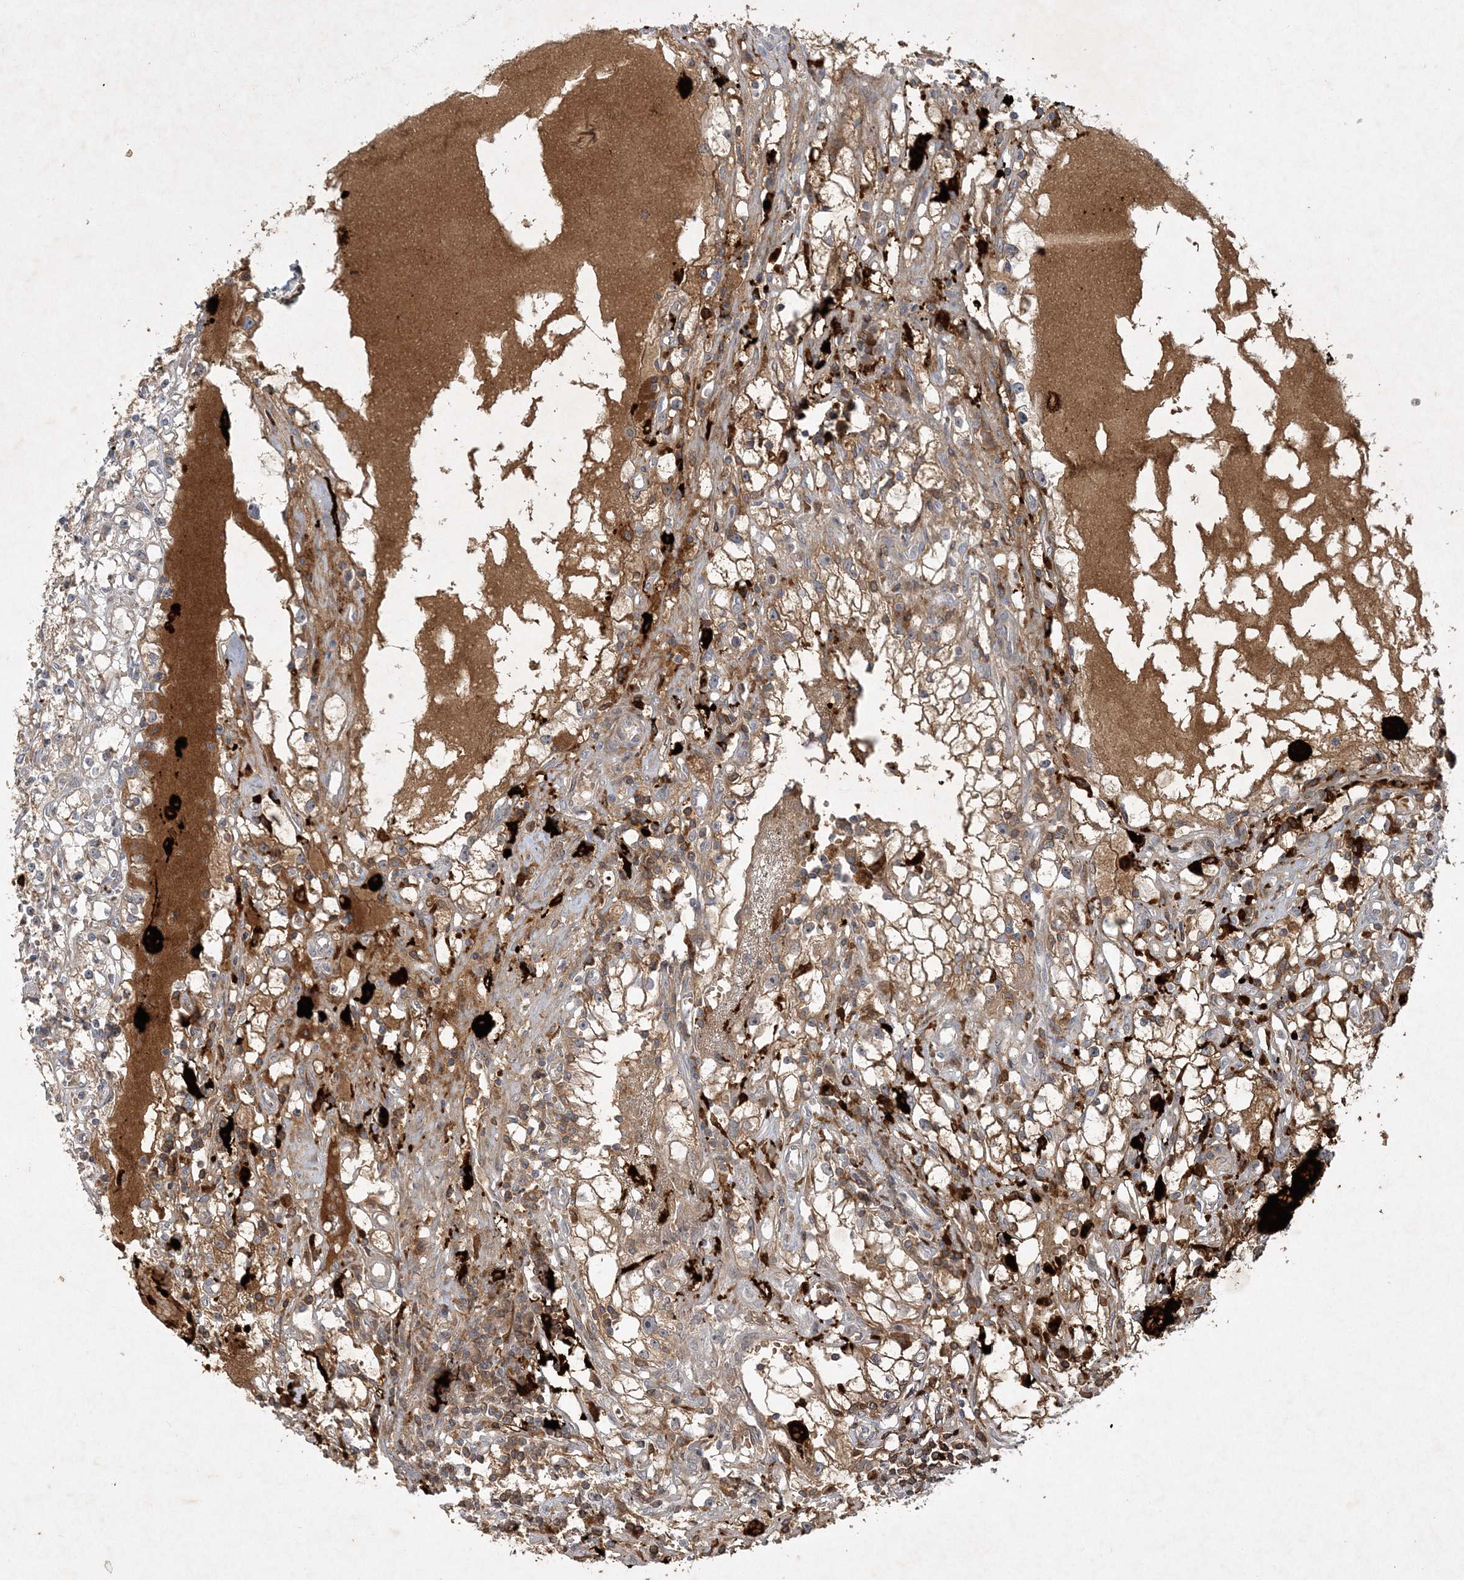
{"staining": {"intensity": "moderate", "quantity": "25%-75%", "location": "cytoplasmic/membranous"}, "tissue": "renal cancer", "cell_type": "Tumor cells", "image_type": "cancer", "snomed": [{"axis": "morphology", "description": "Adenocarcinoma, NOS"}, {"axis": "topography", "description": "Kidney"}], "caption": "This histopathology image shows immunohistochemistry staining of human renal cancer (adenocarcinoma), with medium moderate cytoplasmic/membranous staining in about 25%-75% of tumor cells.", "gene": "THG1L", "patient": {"sex": "male", "age": 56}}